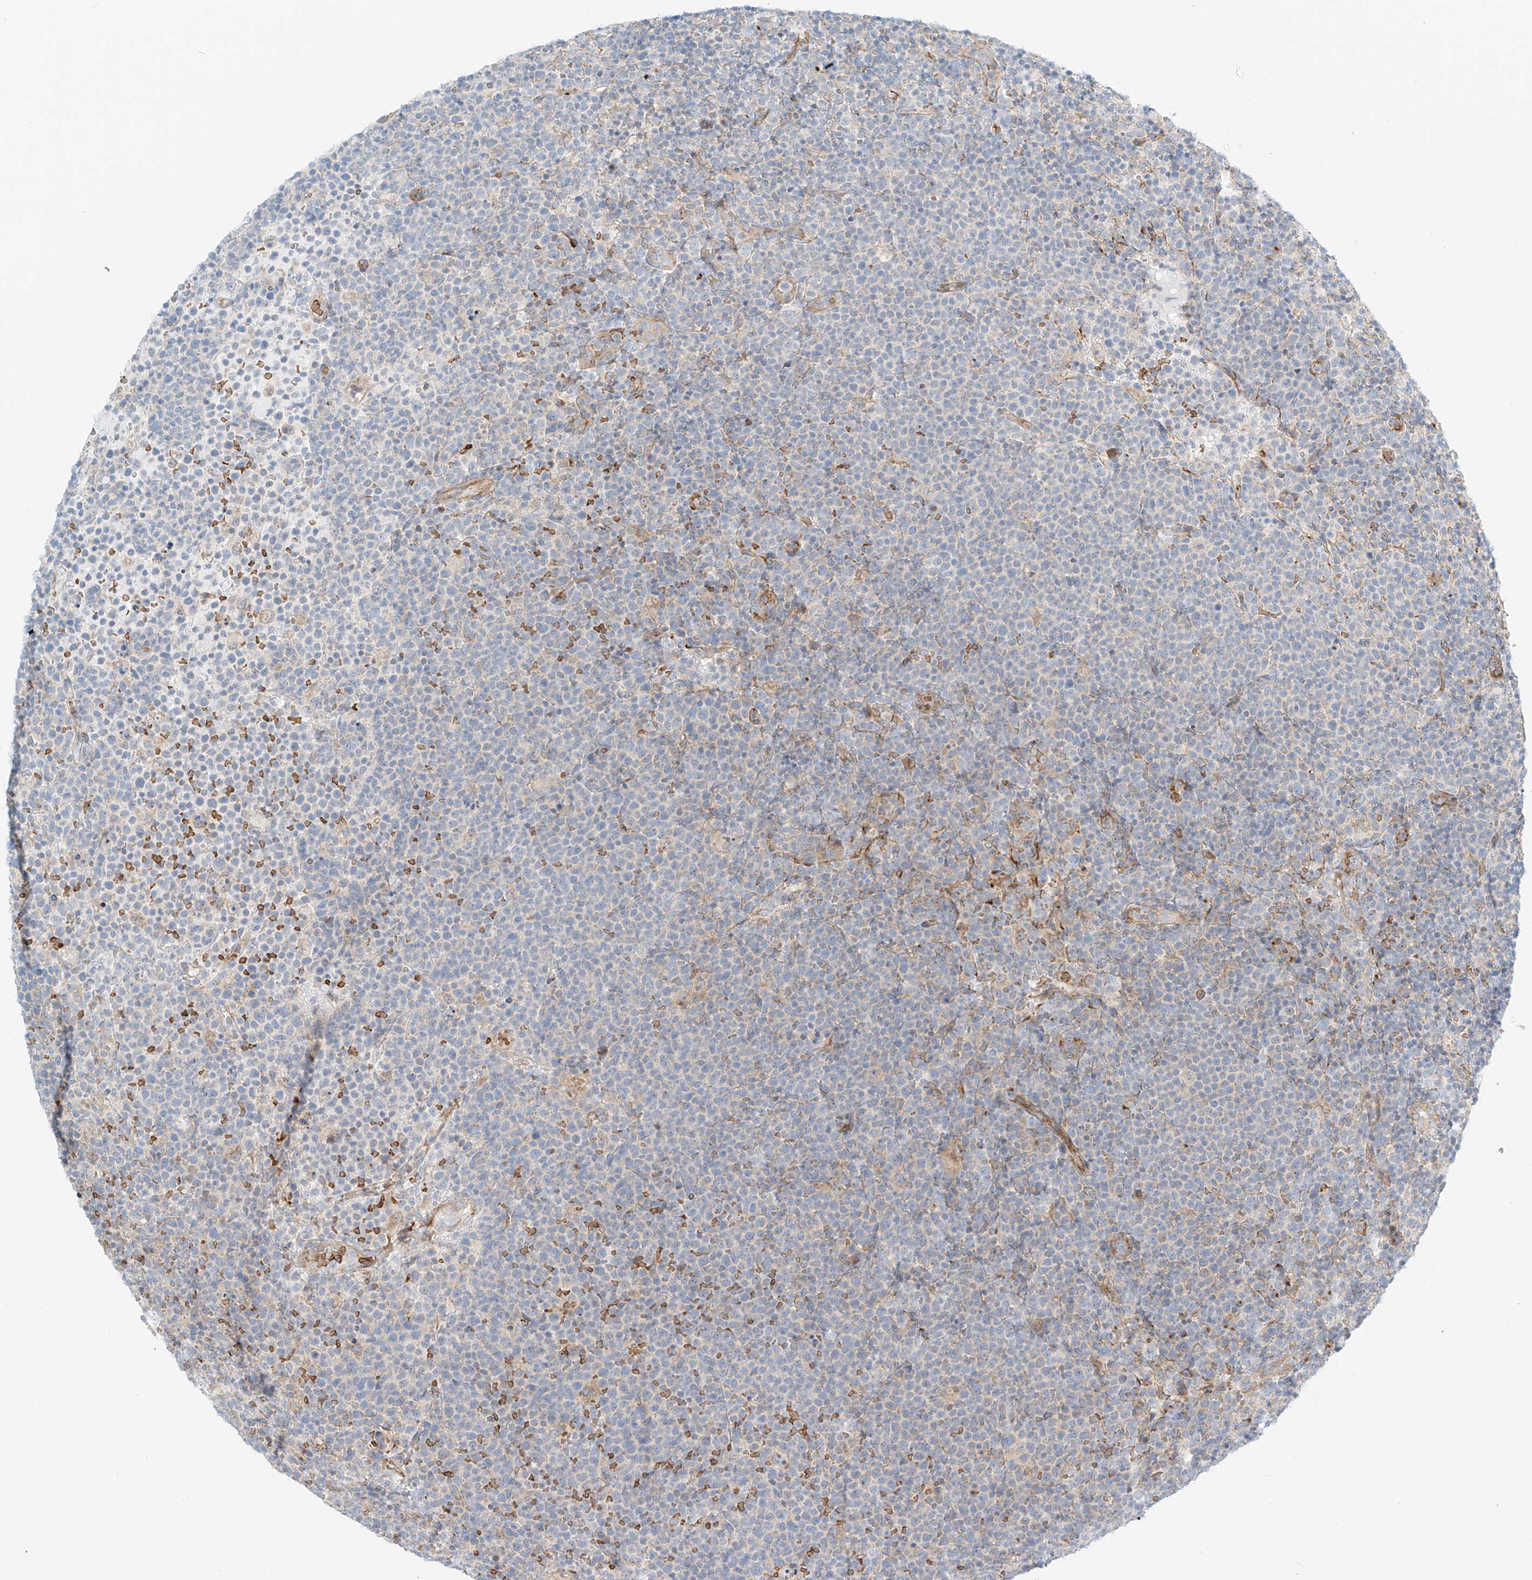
{"staining": {"intensity": "negative", "quantity": "none", "location": "none"}, "tissue": "lymphoma", "cell_type": "Tumor cells", "image_type": "cancer", "snomed": [{"axis": "morphology", "description": "Malignant lymphoma, non-Hodgkin's type, High grade"}, {"axis": "topography", "description": "Lymph node"}], "caption": "The photomicrograph exhibits no significant expression in tumor cells of lymphoma. (DAB (3,3'-diaminobenzidine) IHC with hematoxylin counter stain).", "gene": "EIPR1", "patient": {"sex": "male", "age": 61}}